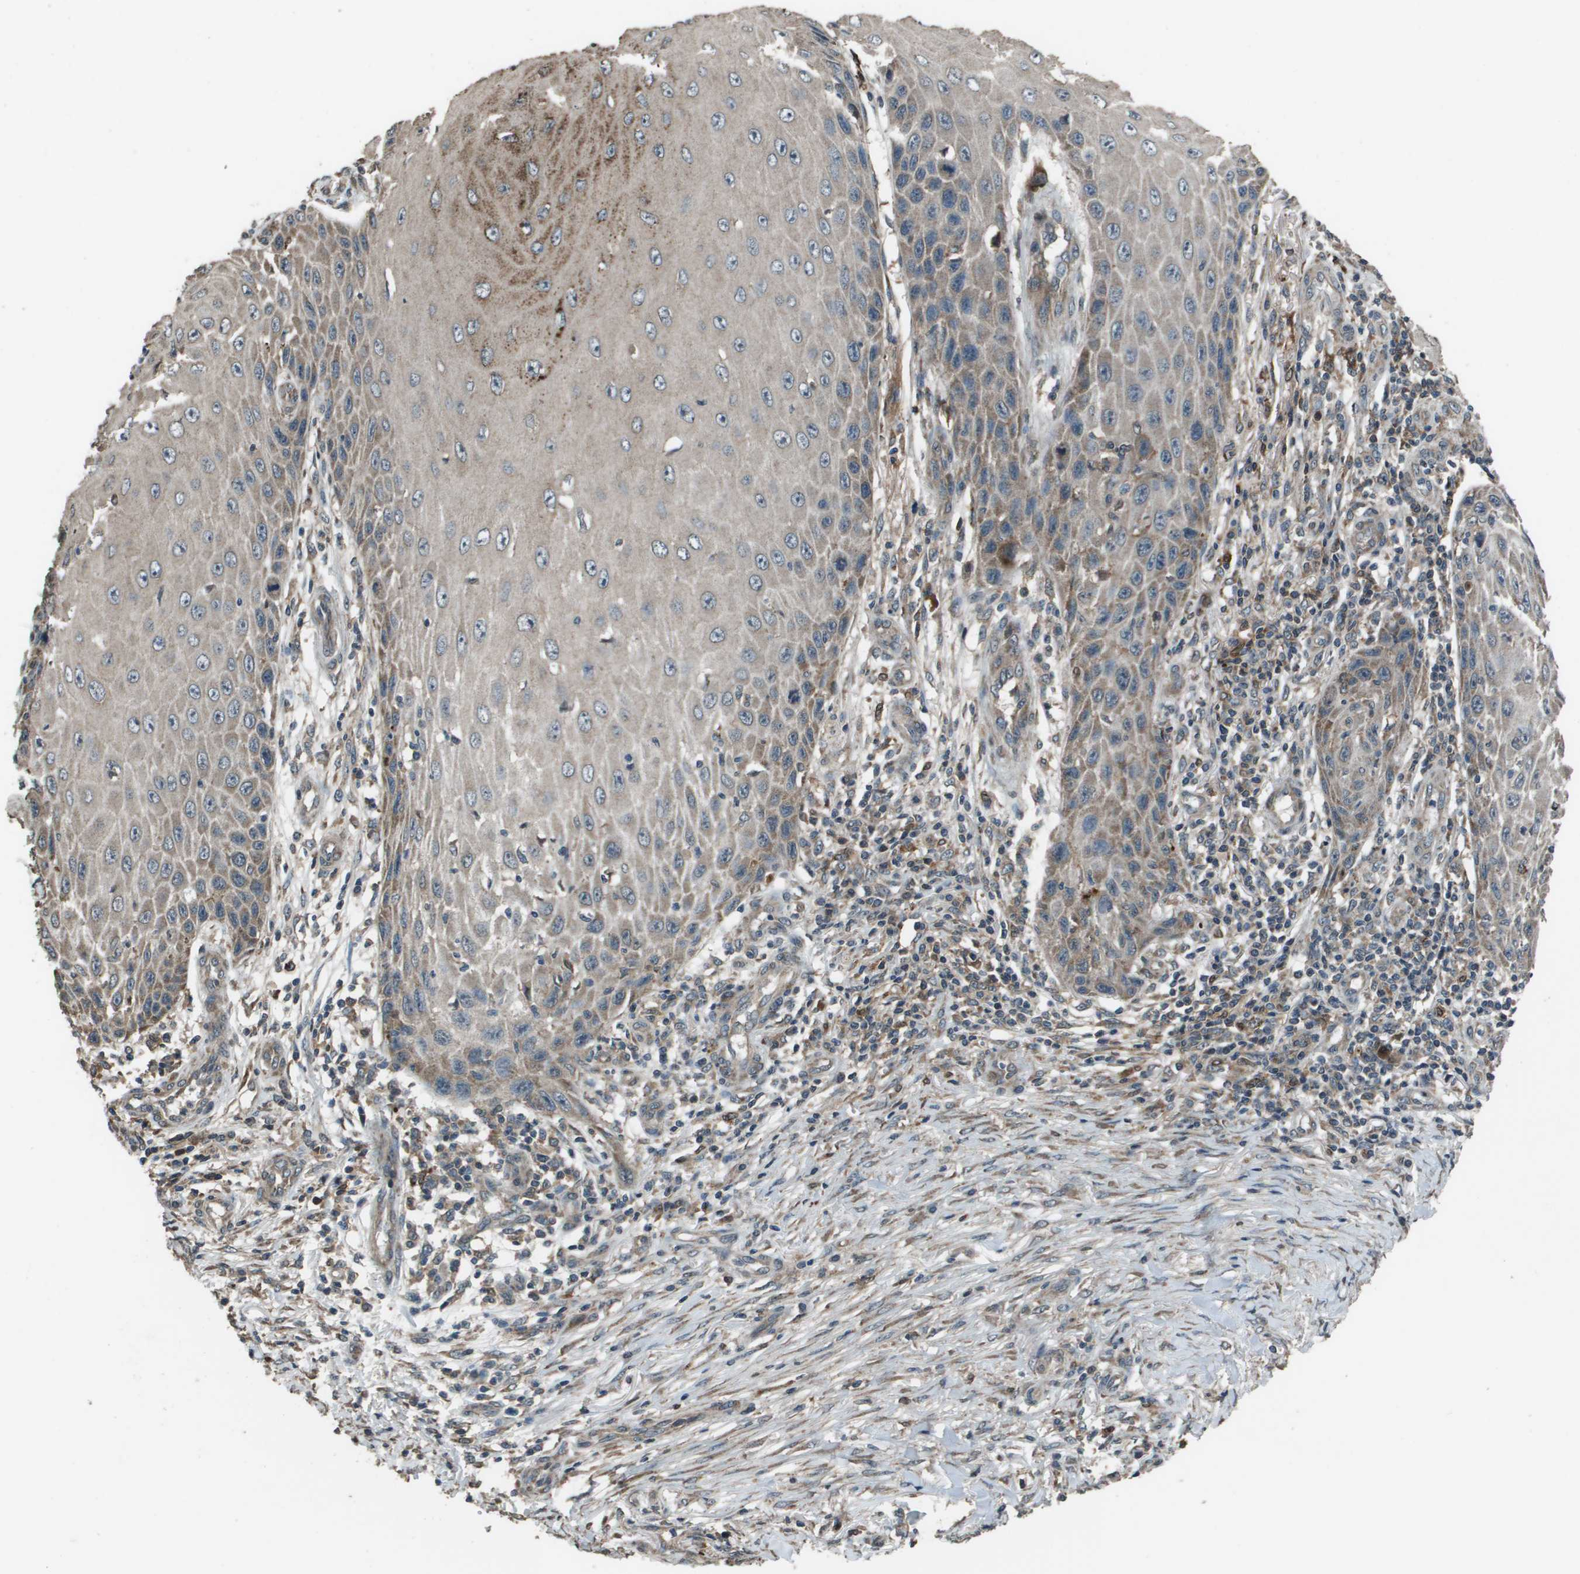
{"staining": {"intensity": "moderate", "quantity": "<25%", "location": "cytoplasmic/membranous"}, "tissue": "skin cancer", "cell_type": "Tumor cells", "image_type": "cancer", "snomed": [{"axis": "morphology", "description": "Squamous cell carcinoma, NOS"}, {"axis": "topography", "description": "Skin"}], "caption": "DAB (3,3'-diaminobenzidine) immunohistochemical staining of skin cancer demonstrates moderate cytoplasmic/membranous protein staining in approximately <25% of tumor cells.", "gene": "GOSR2", "patient": {"sex": "female", "age": 73}}